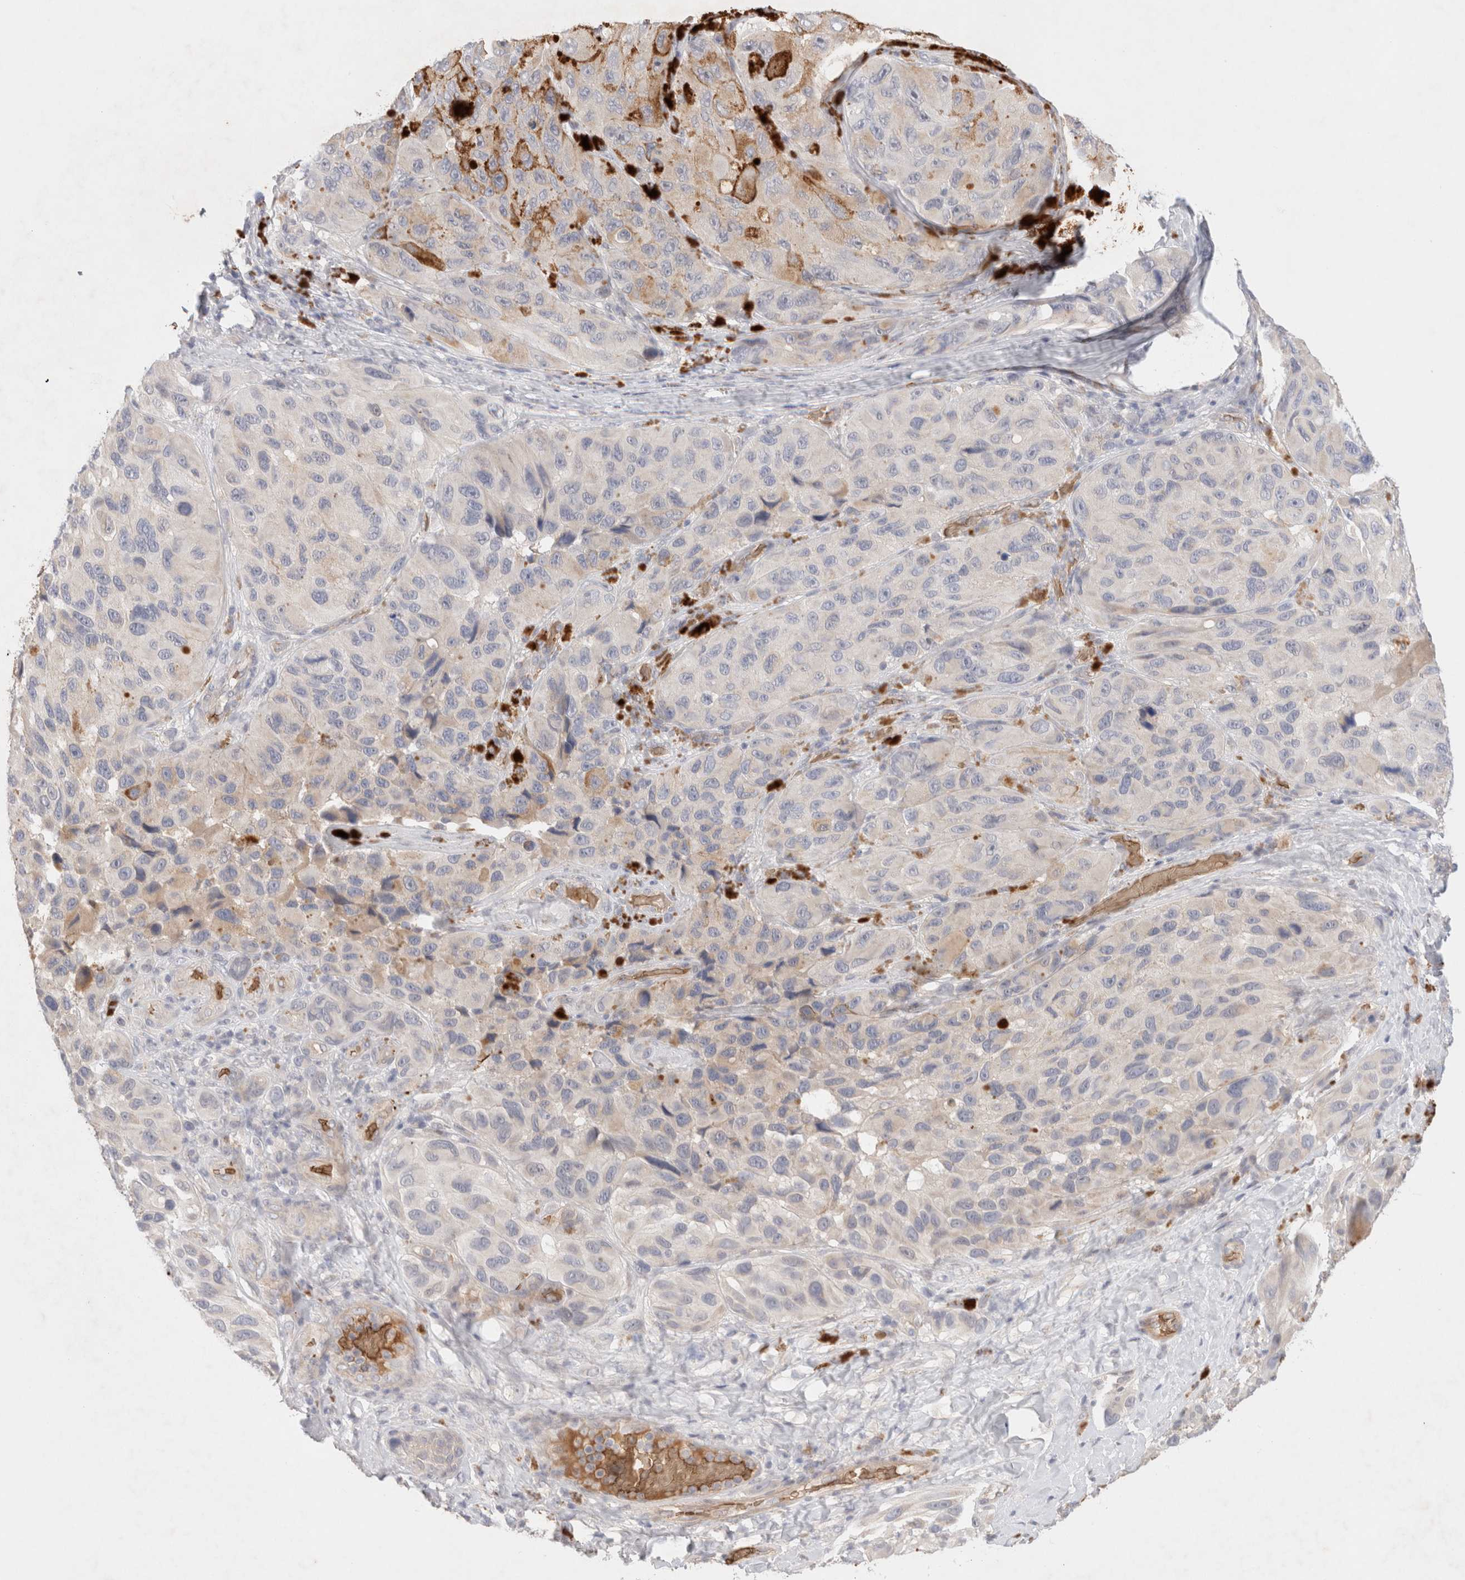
{"staining": {"intensity": "weak", "quantity": "<25%", "location": "cytoplasmic/membranous"}, "tissue": "melanoma", "cell_type": "Tumor cells", "image_type": "cancer", "snomed": [{"axis": "morphology", "description": "Malignant melanoma, NOS"}, {"axis": "topography", "description": "Skin"}], "caption": "IHC of melanoma reveals no staining in tumor cells.", "gene": "MST1", "patient": {"sex": "female", "age": 73}}